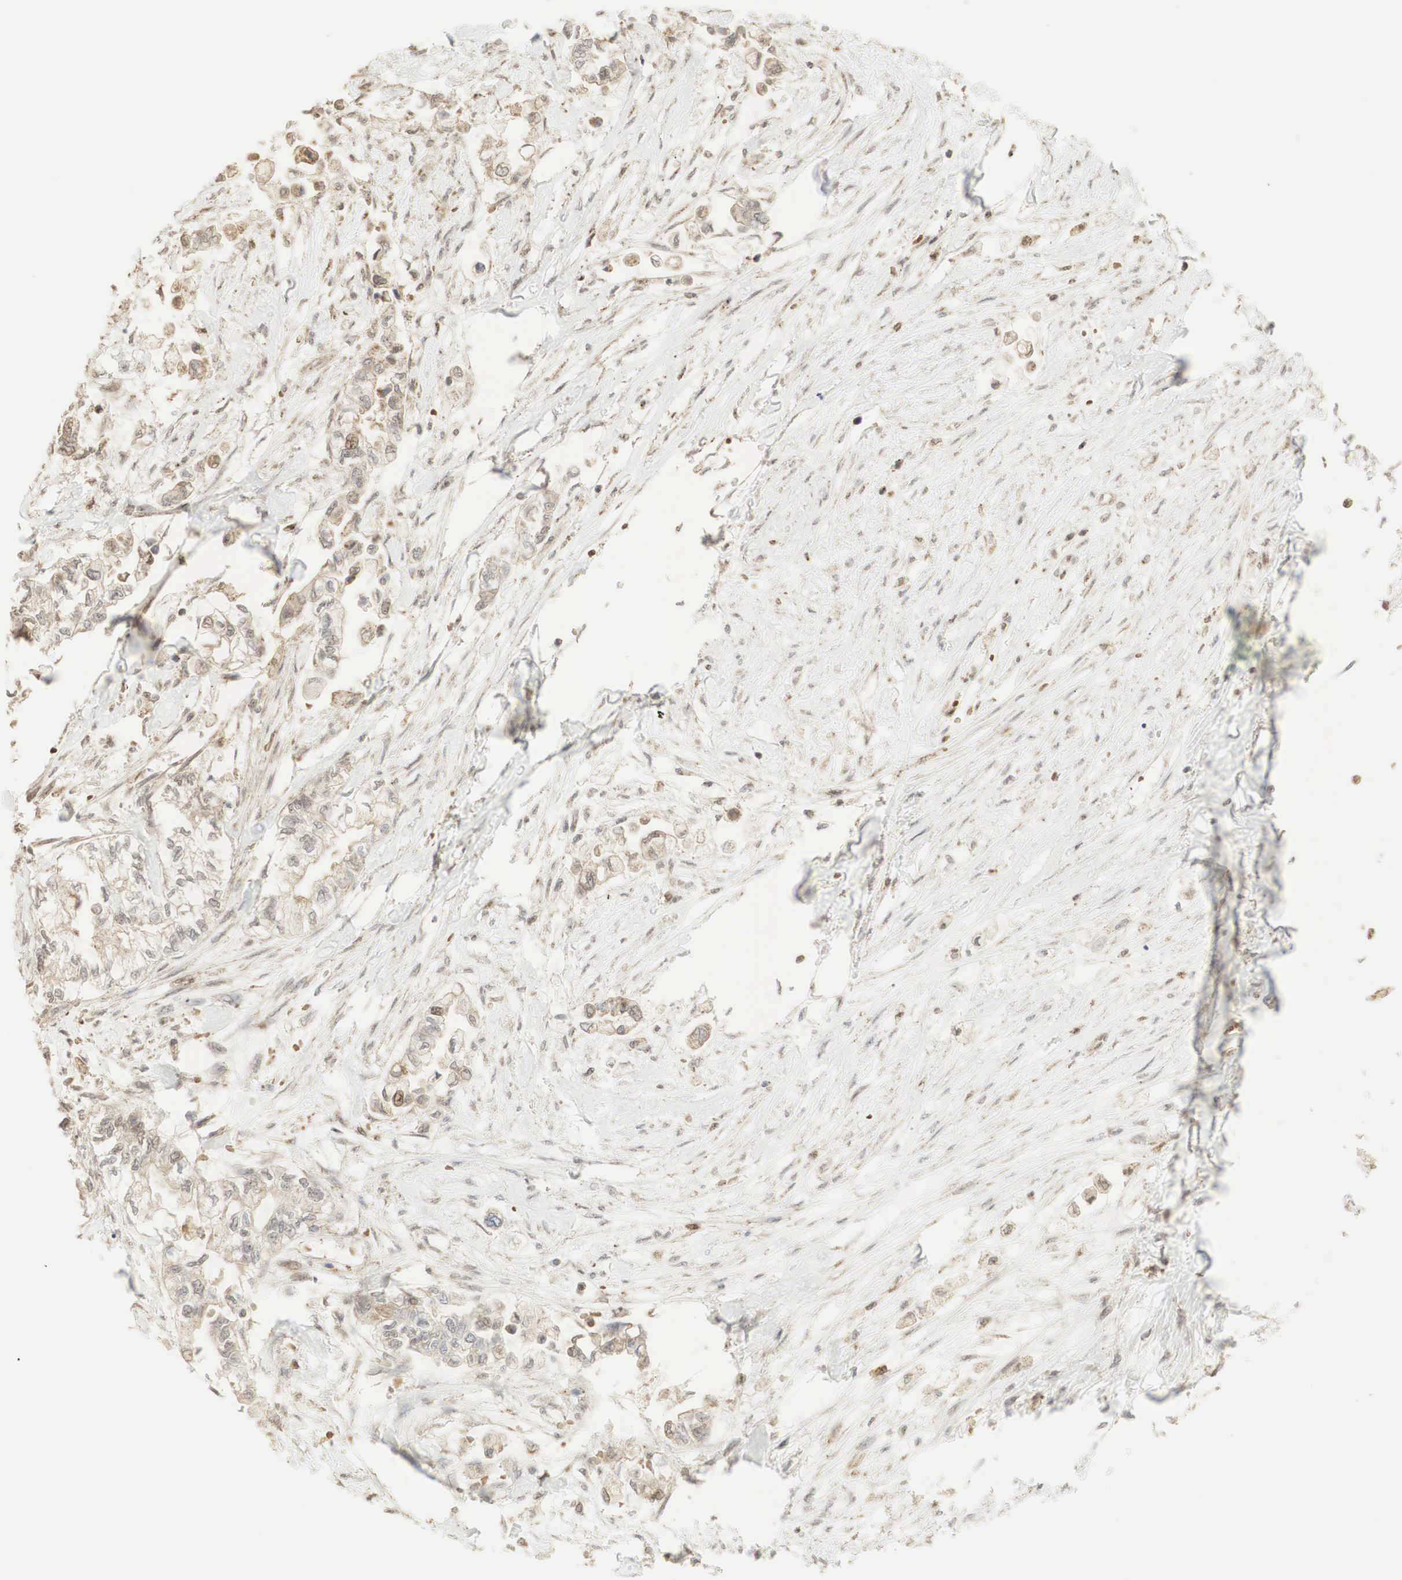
{"staining": {"intensity": "strong", "quantity": ">75%", "location": "cytoplasmic/membranous,nuclear"}, "tissue": "pancreatic cancer", "cell_type": "Tumor cells", "image_type": "cancer", "snomed": [{"axis": "morphology", "description": "Adenocarcinoma, NOS"}, {"axis": "topography", "description": "Pancreas"}], "caption": "Human adenocarcinoma (pancreatic) stained with a protein marker reveals strong staining in tumor cells.", "gene": "RNF113A", "patient": {"sex": "male", "age": 79}}